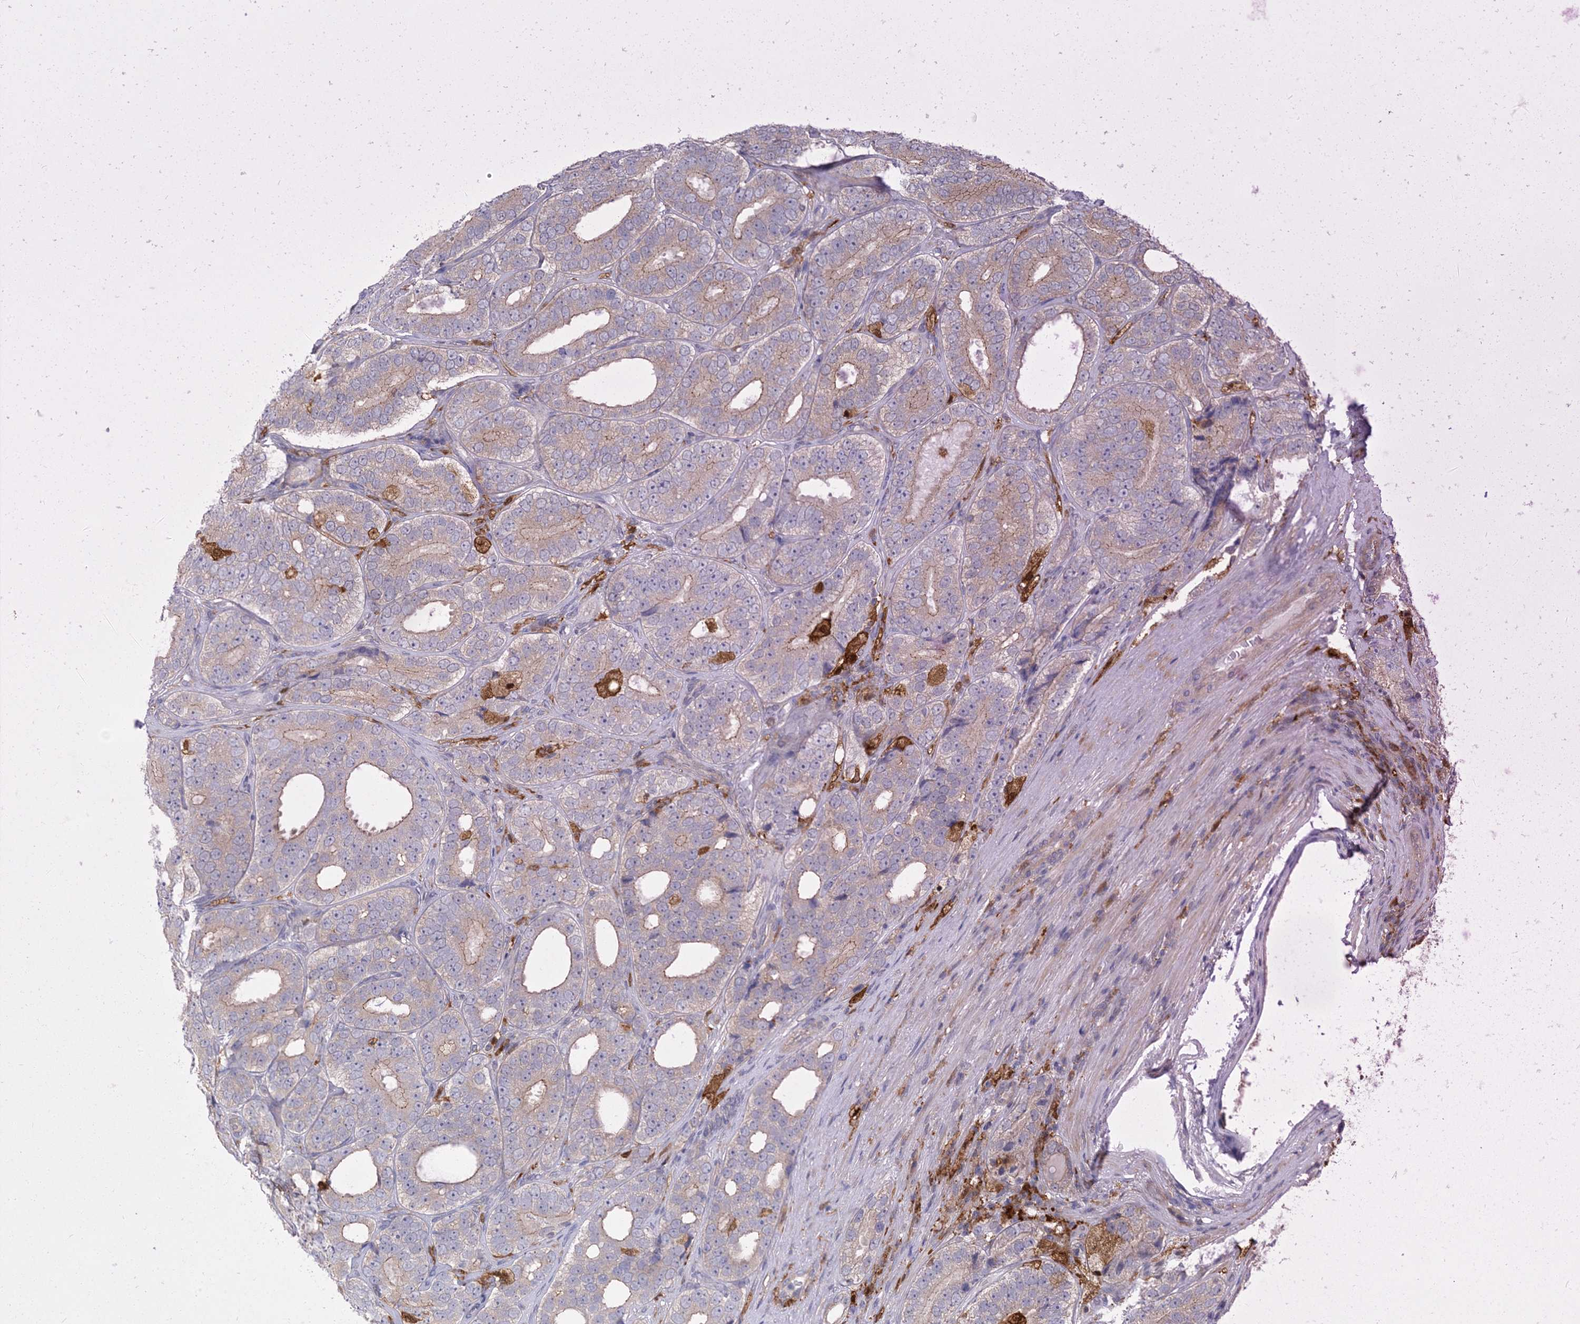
{"staining": {"intensity": "weak", "quantity": "25%-75%", "location": "cytoplasmic/membranous"}, "tissue": "prostate cancer", "cell_type": "Tumor cells", "image_type": "cancer", "snomed": [{"axis": "morphology", "description": "Adenocarcinoma, High grade"}, {"axis": "topography", "description": "Prostate"}], "caption": "Immunohistochemistry staining of prostate cancer, which reveals low levels of weak cytoplasmic/membranous staining in approximately 25%-75% of tumor cells indicating weak cytoplasmic/membranous protein staining. The staining was performed using DAB (brown) for protein detection and nuclei were counterstained in hematoxylin (blue).", "gene": "NAGK", "patient": {"sex": "male", "age": 56}}